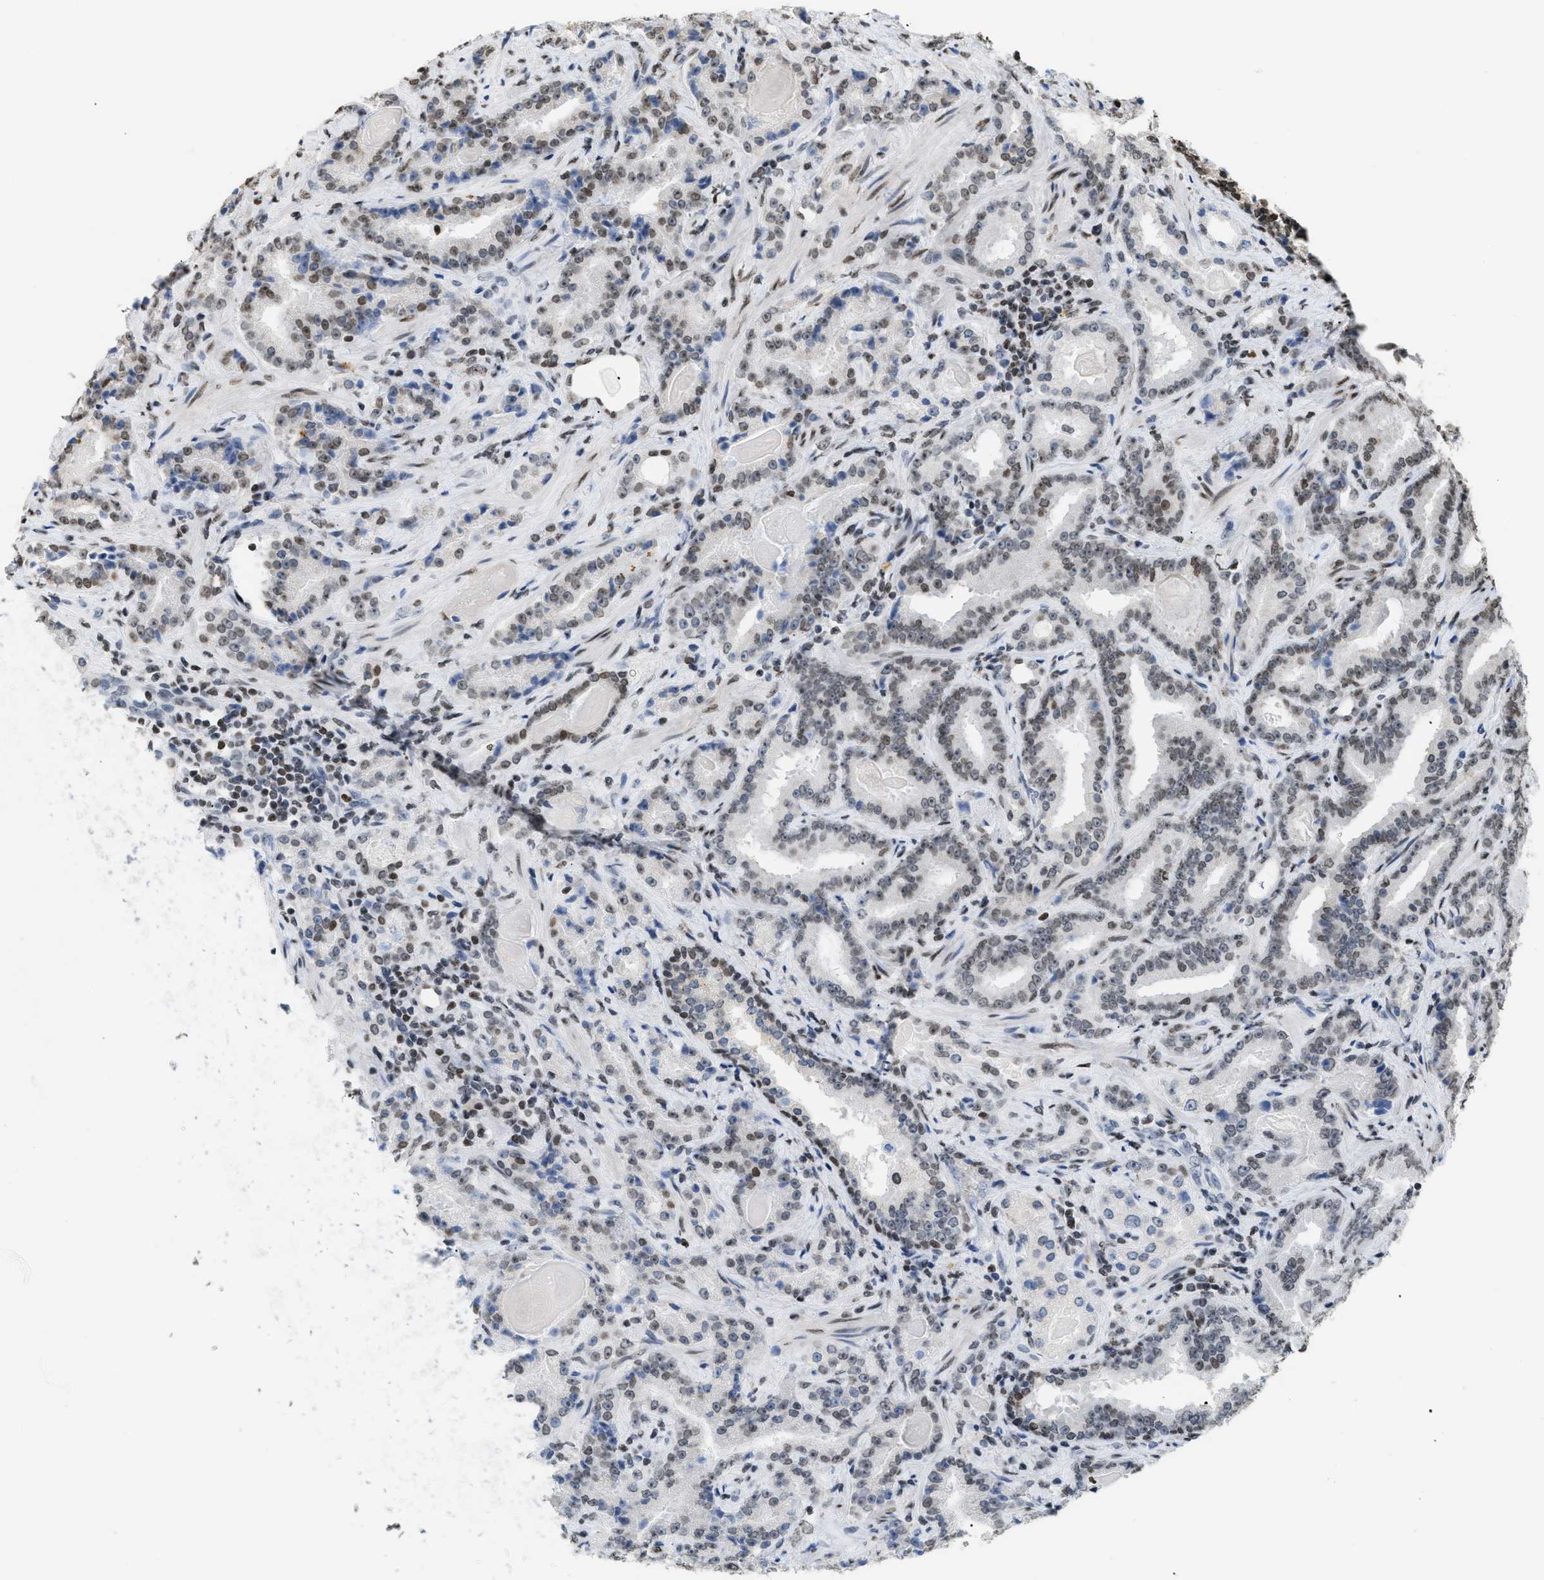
{"staining": {"intensity": "weak", "quantity": ">75%", "location": "nuclear"}, "tissue": "prostate cancer", "cell_type": "Tumor cells", "image_type": "cancer", "snomed": [{"axis": "morphology", "description": "Adenocarcinoma, Low grade"}, {"axis": "topography", "description": "Prostate"}], "caption": "A brown stain shows weak nuclear staining of a protein in prostate cancer tumor cells. Immunohistochemistry (ihc) stains the protein of interest in brown and the nuclei are stained blue.", "gene": "HMGN2", "patient": {"sex": "male", "age": 60}}